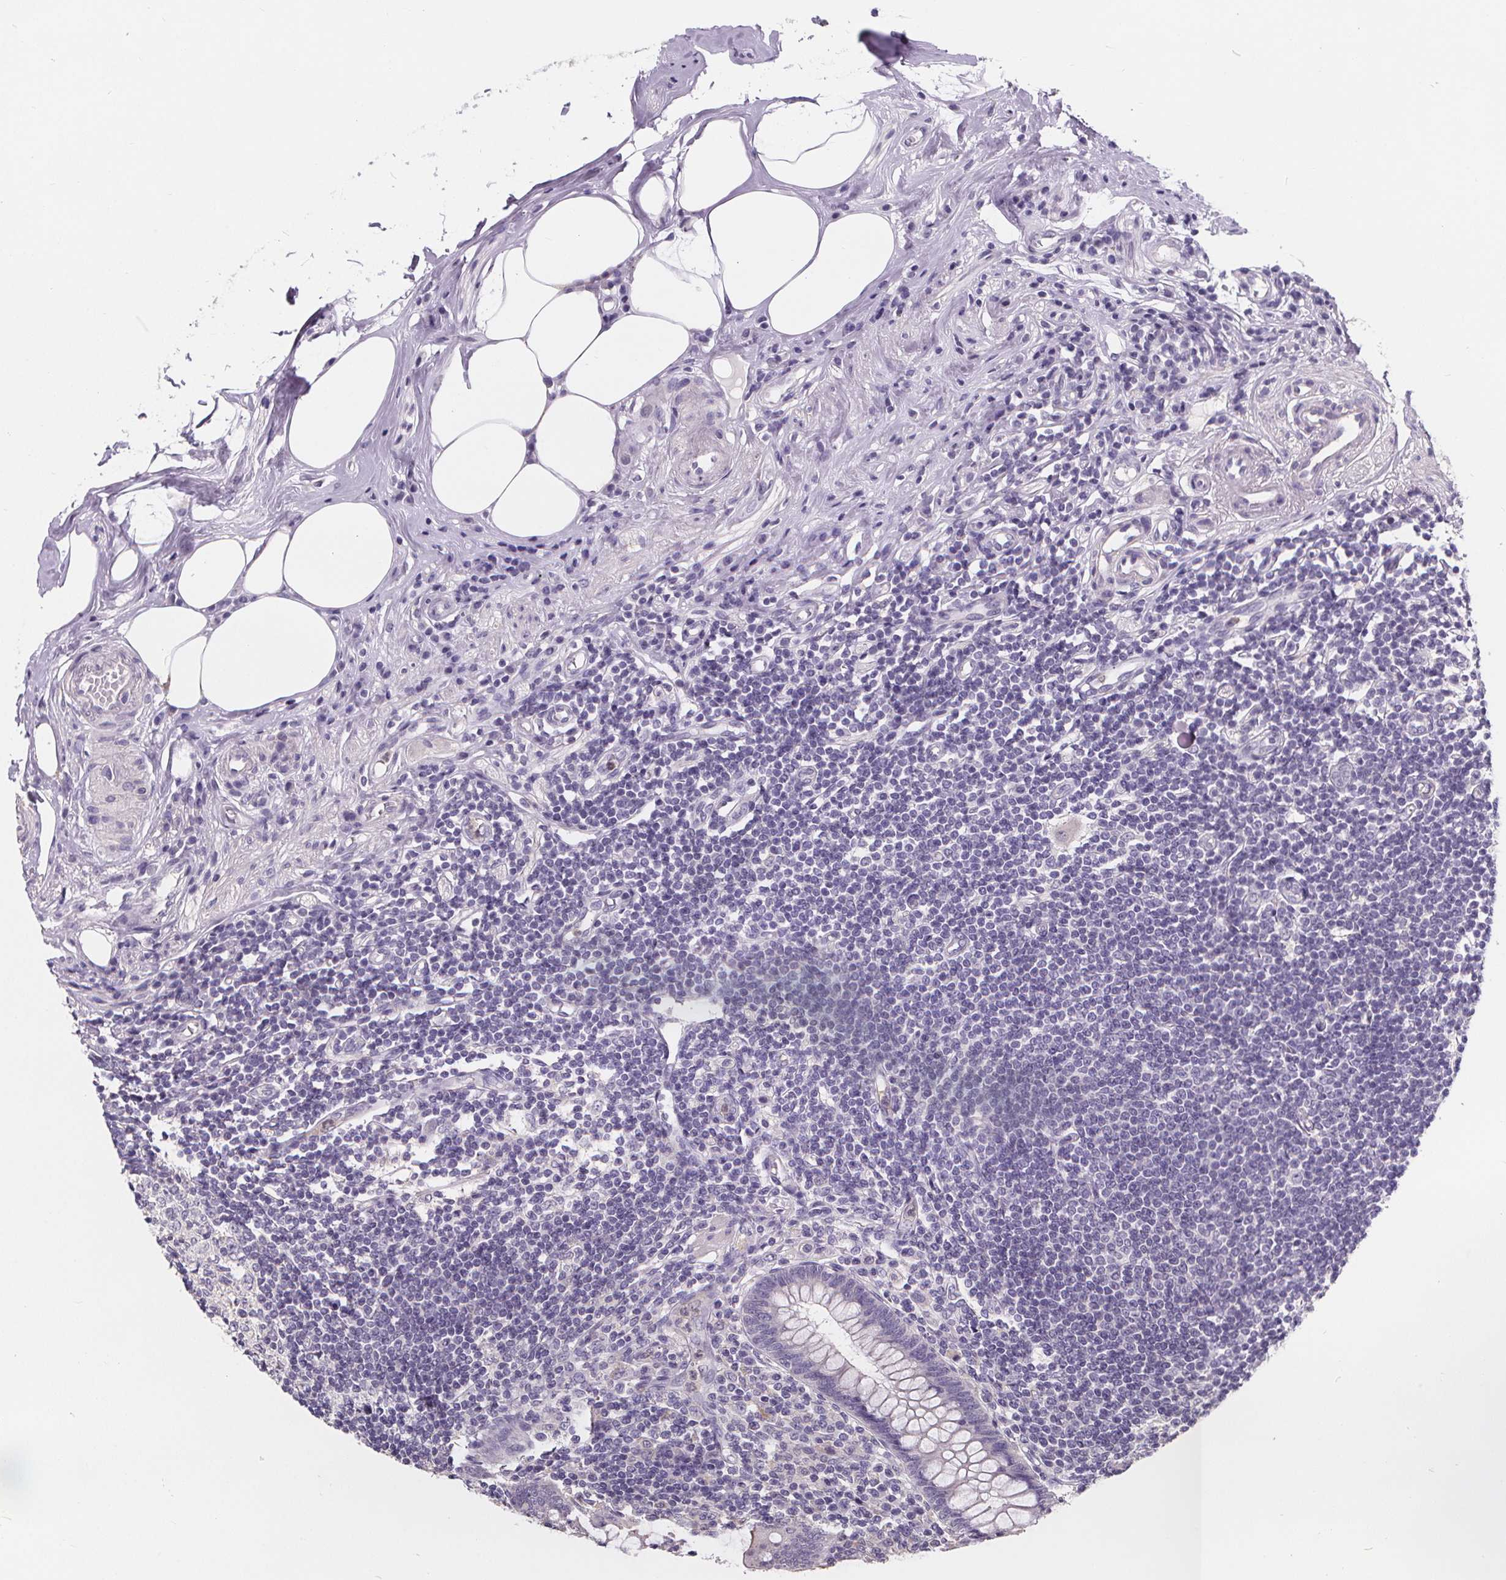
{"staining": {"intensity": "negative", "quantity": "none", "location": "none"}, "tissue": "appendix", "cell_type": "Glandular cells", "image_type": "normal", "snomed": [{"axis": "morphology", "description": "Normal tissue, NOS"}, {"axis": "topography", "description": "Appendix"}], "caption": "Glandular cells show no significant protein staining in unremarkable appendix.", "gene": "ATP6V1D", "patient": {"sex": "female", "age": 57}}